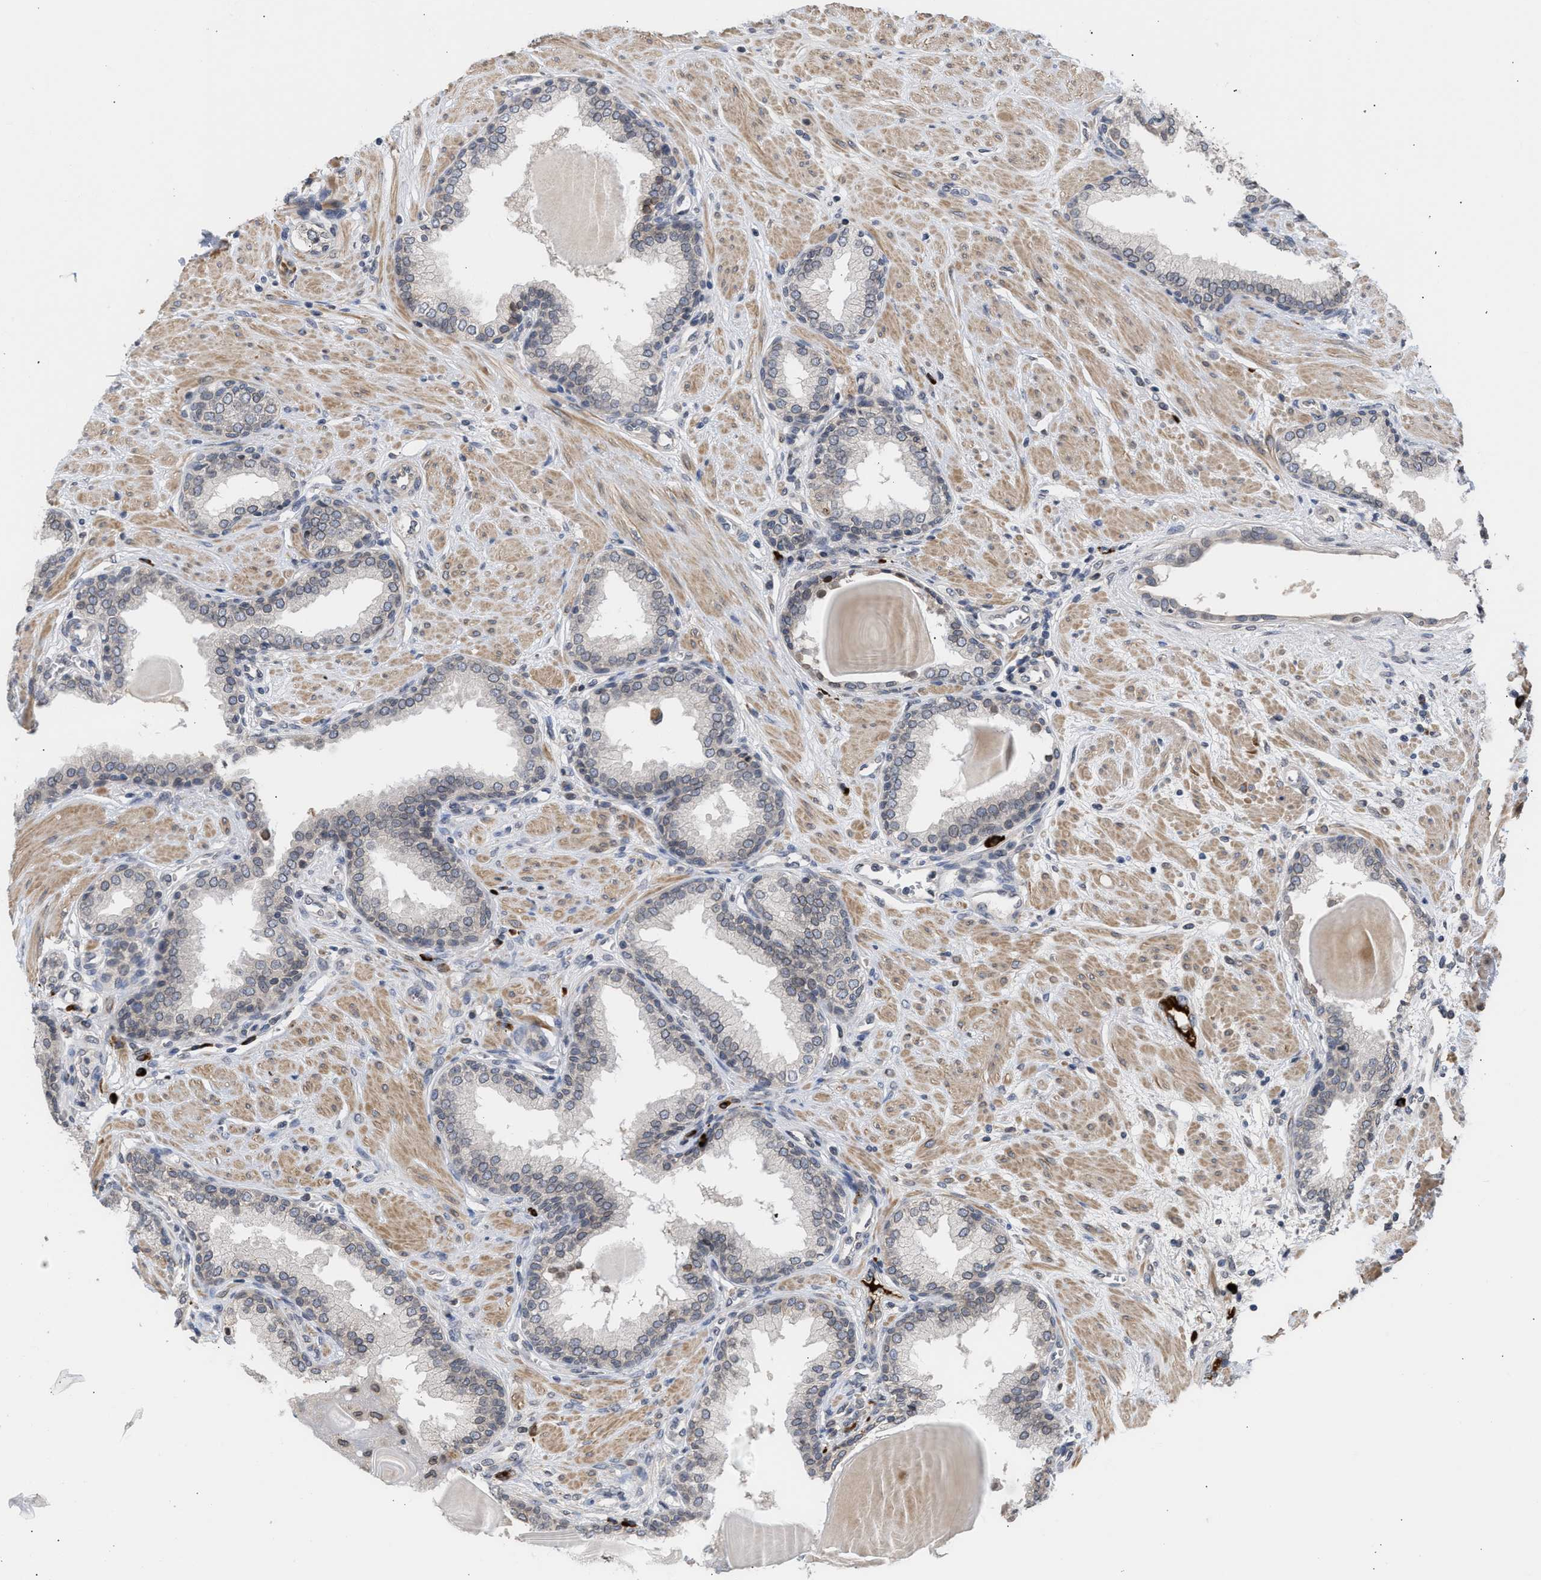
{"staining": {"intensity": "moderate", "quantity": "<25%", "location": "cytoplasmic/membranous"}, "tissue": "prostate", "cell_type": "Glandular cells", "image_type": "normal", "snomed": [{"axis": "morphology", "description": "Normal tissue, NOS"}, {"axis": "topography", "description": "Prostate"}], "caption": "Brown immunohistochemical staining in normal prostate exhibits moderate cytoplasmic/membranous staining in about <25% of glandular cells.", "gene": "NUP62", "patient": {"sex": "male", "age": 51}}